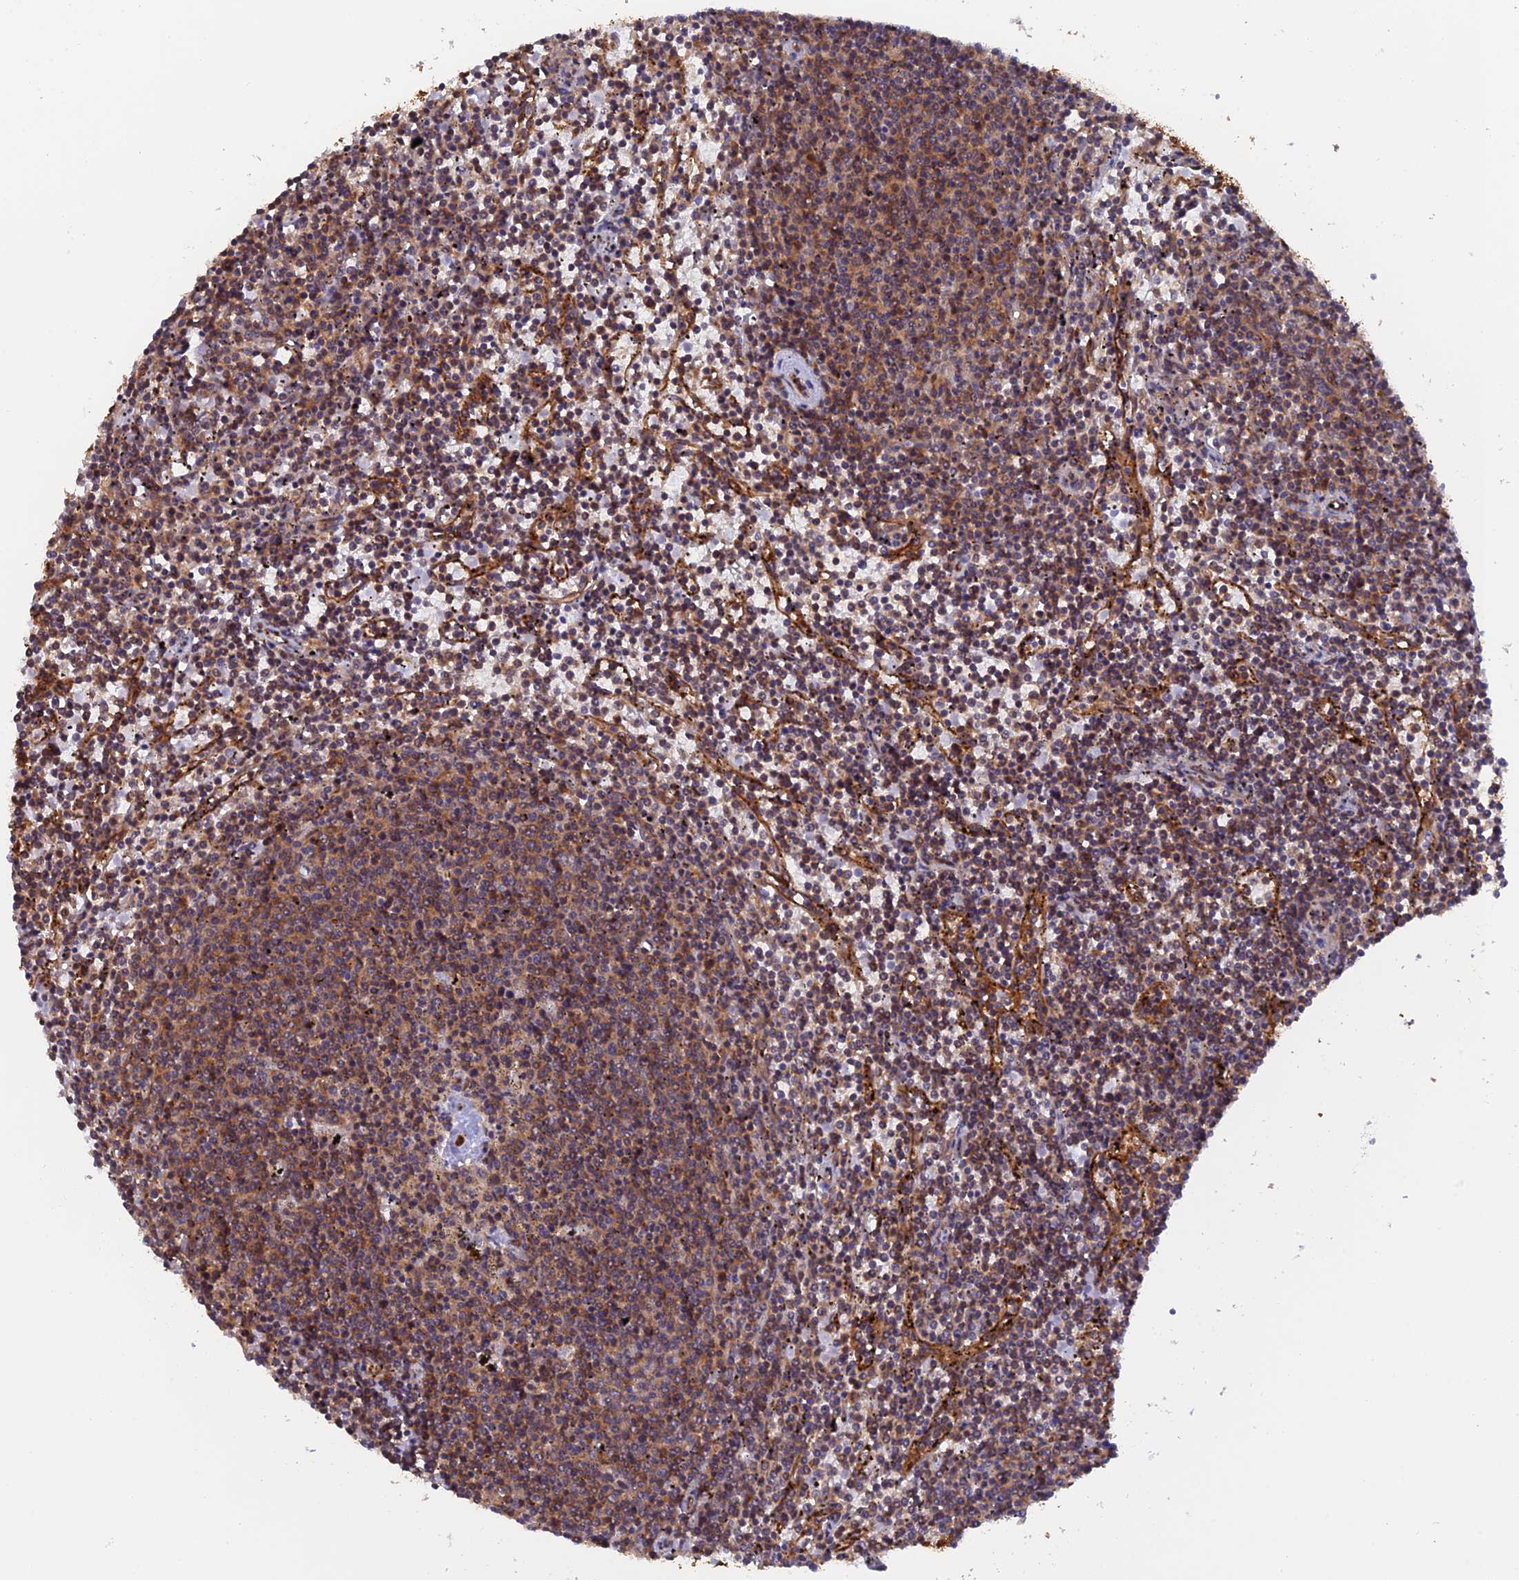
{"staining": {"intensity": "weak", "quantity": "25%-75%", "location": "cytoplasmic/membranous"}, "tissue": "lymphoma", "cell_type": "Tumor cells", "image_type": "cancer", "snomed": [{"axis": "morphology", "description": "Malignant lymphoma, non-Hodgkin's type, Low grade"}, {"axis": "topography", "description": "Spleen"}], "caption": "Malignant lymphoma, non-Hodgkin's type (low-grade) tissue reveals weak cytoplasmic/membranous expression in approximately 25%-75% of tumor cells", "gene": "DCTN2", "patient": {"sex": "female", "age": 50}}